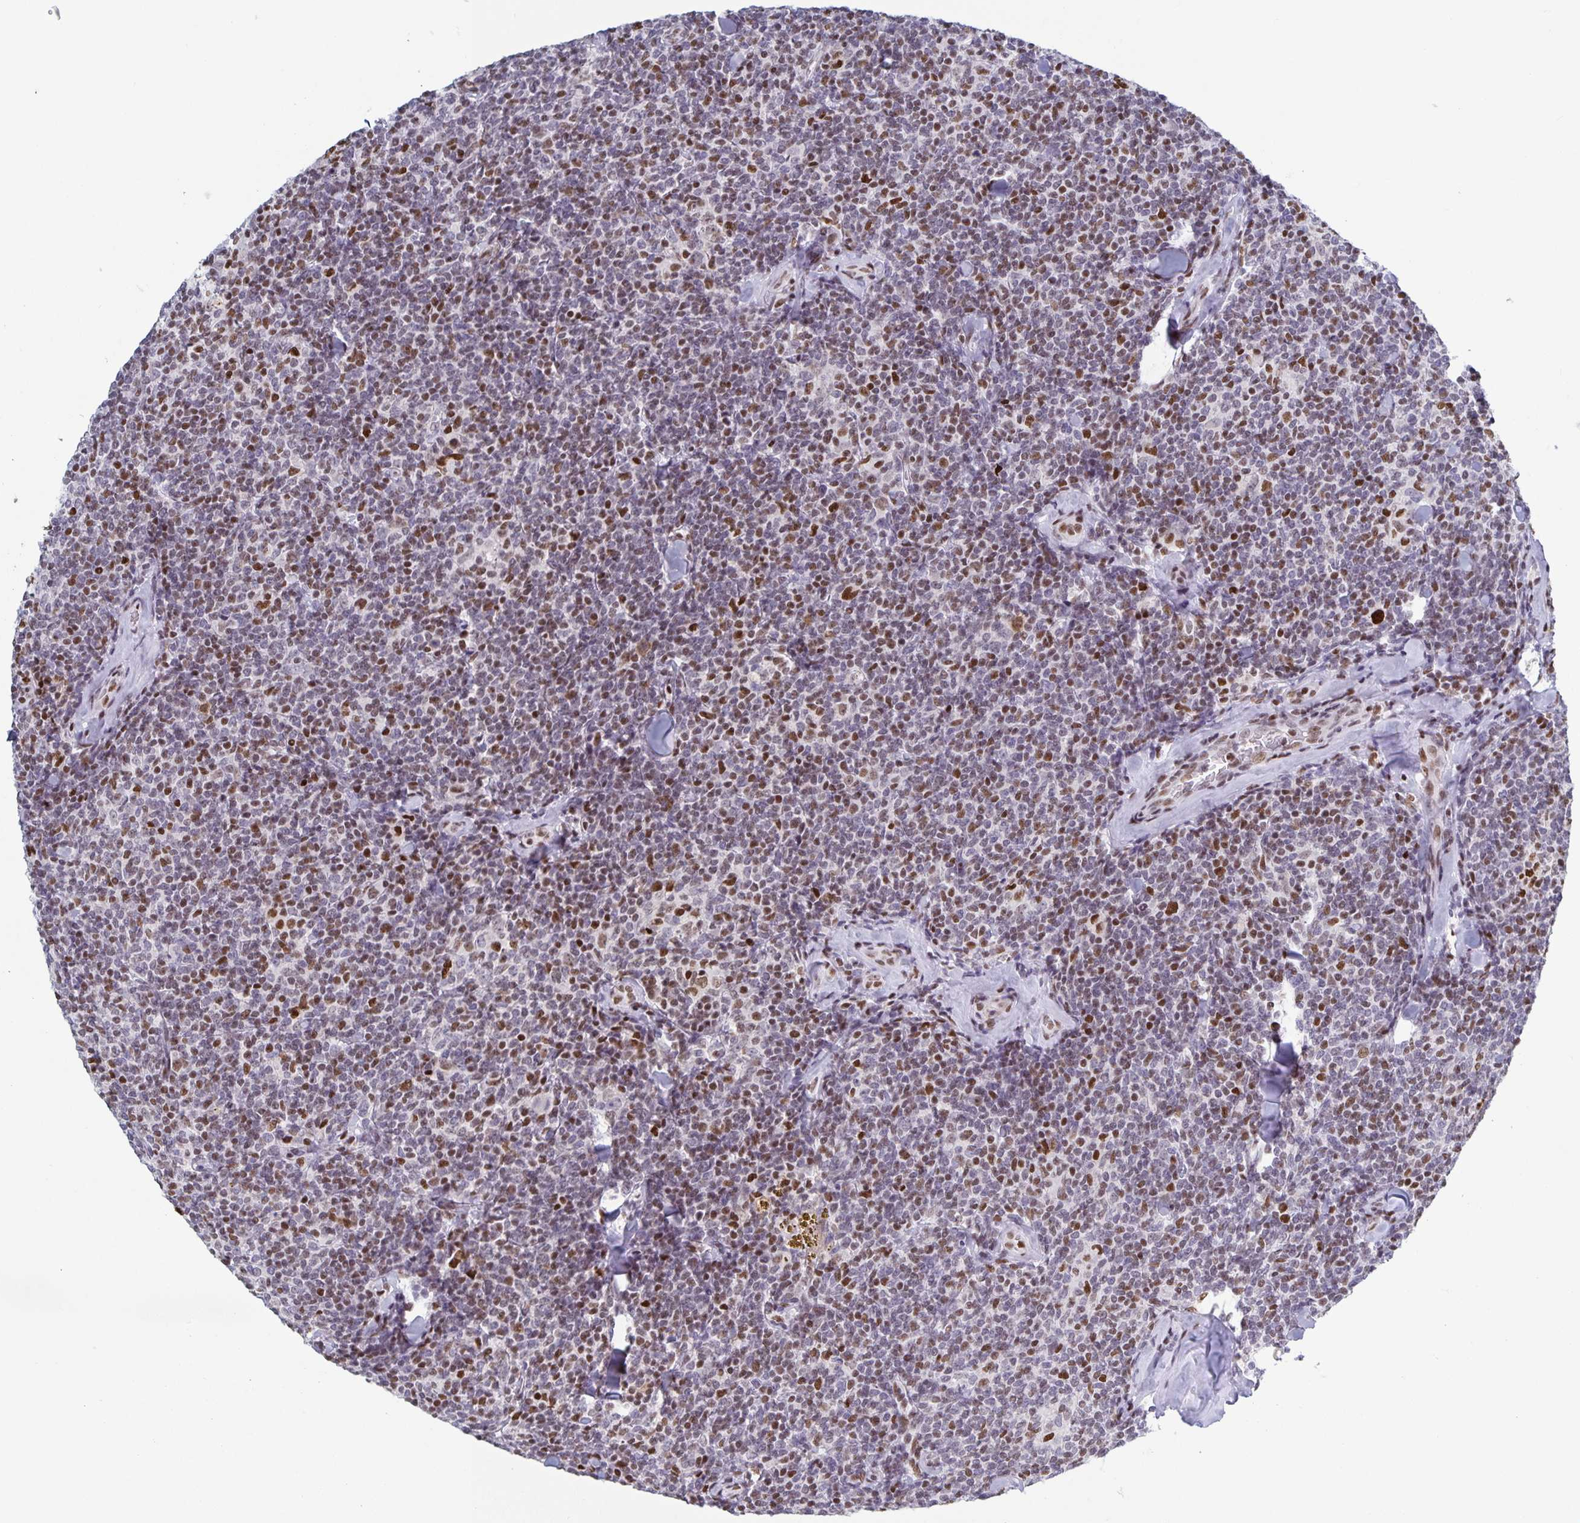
{"staining": {"intensity": "moderate", "quantity": "25%-75%", "location": "nuclear"}, "tissue": "lymphoma", "cell_type": "Tumor cells", "image_type": "cancer", "snomed": [{"axis": "morphology", "description": "Malignant lymphoma, non-Hodgkin's type, Low grade"}, {"axis": "topography", "description": "Lymph node"}], "caption": "The image exhibits staining of malignant lymphoma, non-Hodgkin's type (low-grade), revealing moderate nuclear protein staining (brown color) within tumor cells. (Brightfield microscopy of DAB IHC at high magnification).", "gene": "JUND", "patient": {"sex": "female", "age": 56}}